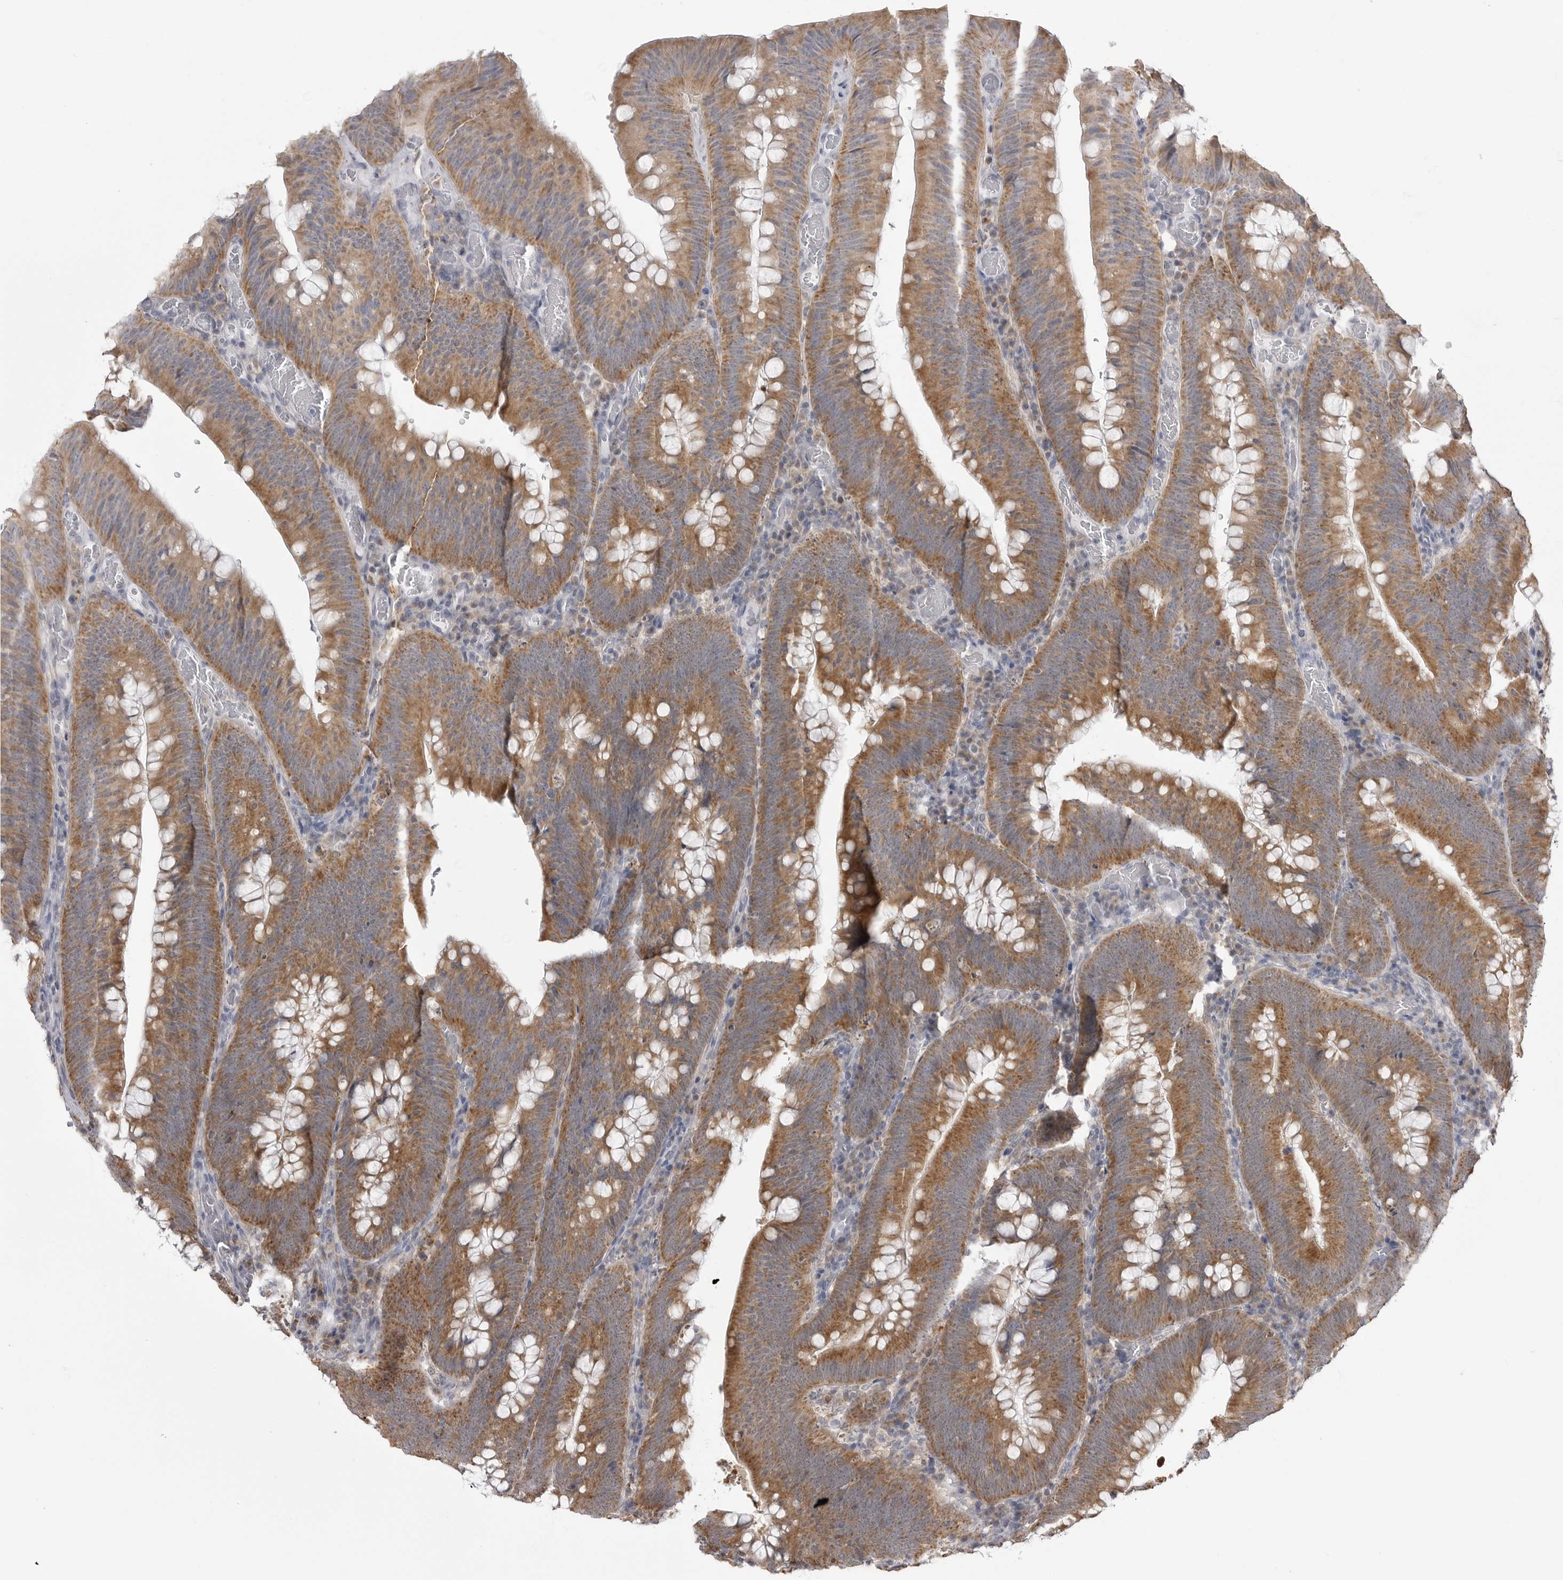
{"staining": {"intensity": "moderate", "quantity": ">75%", "location": "cytoplasmic/membranous"}, "tissue": "colorectal cancer", "cell_type": "Tumor cells", "image_type": "cancer", "snomed": [{"axis": "morphology", "description": "Normal tissue, NOS"}, {"axis": "topography", "description": "Colon"}], "caption": "Moderate cytoplasmic/membranous staining is present in about >75% of tumor cells in colorectal cancer. The protein is stained brown, and the nuclei are stained in blue (DAB (3,3'-diaminobenzidine) IHC with brightfield microscopy, high magnification).", "gene": "FH", "patient": {"sex": "female", "age": 82}}